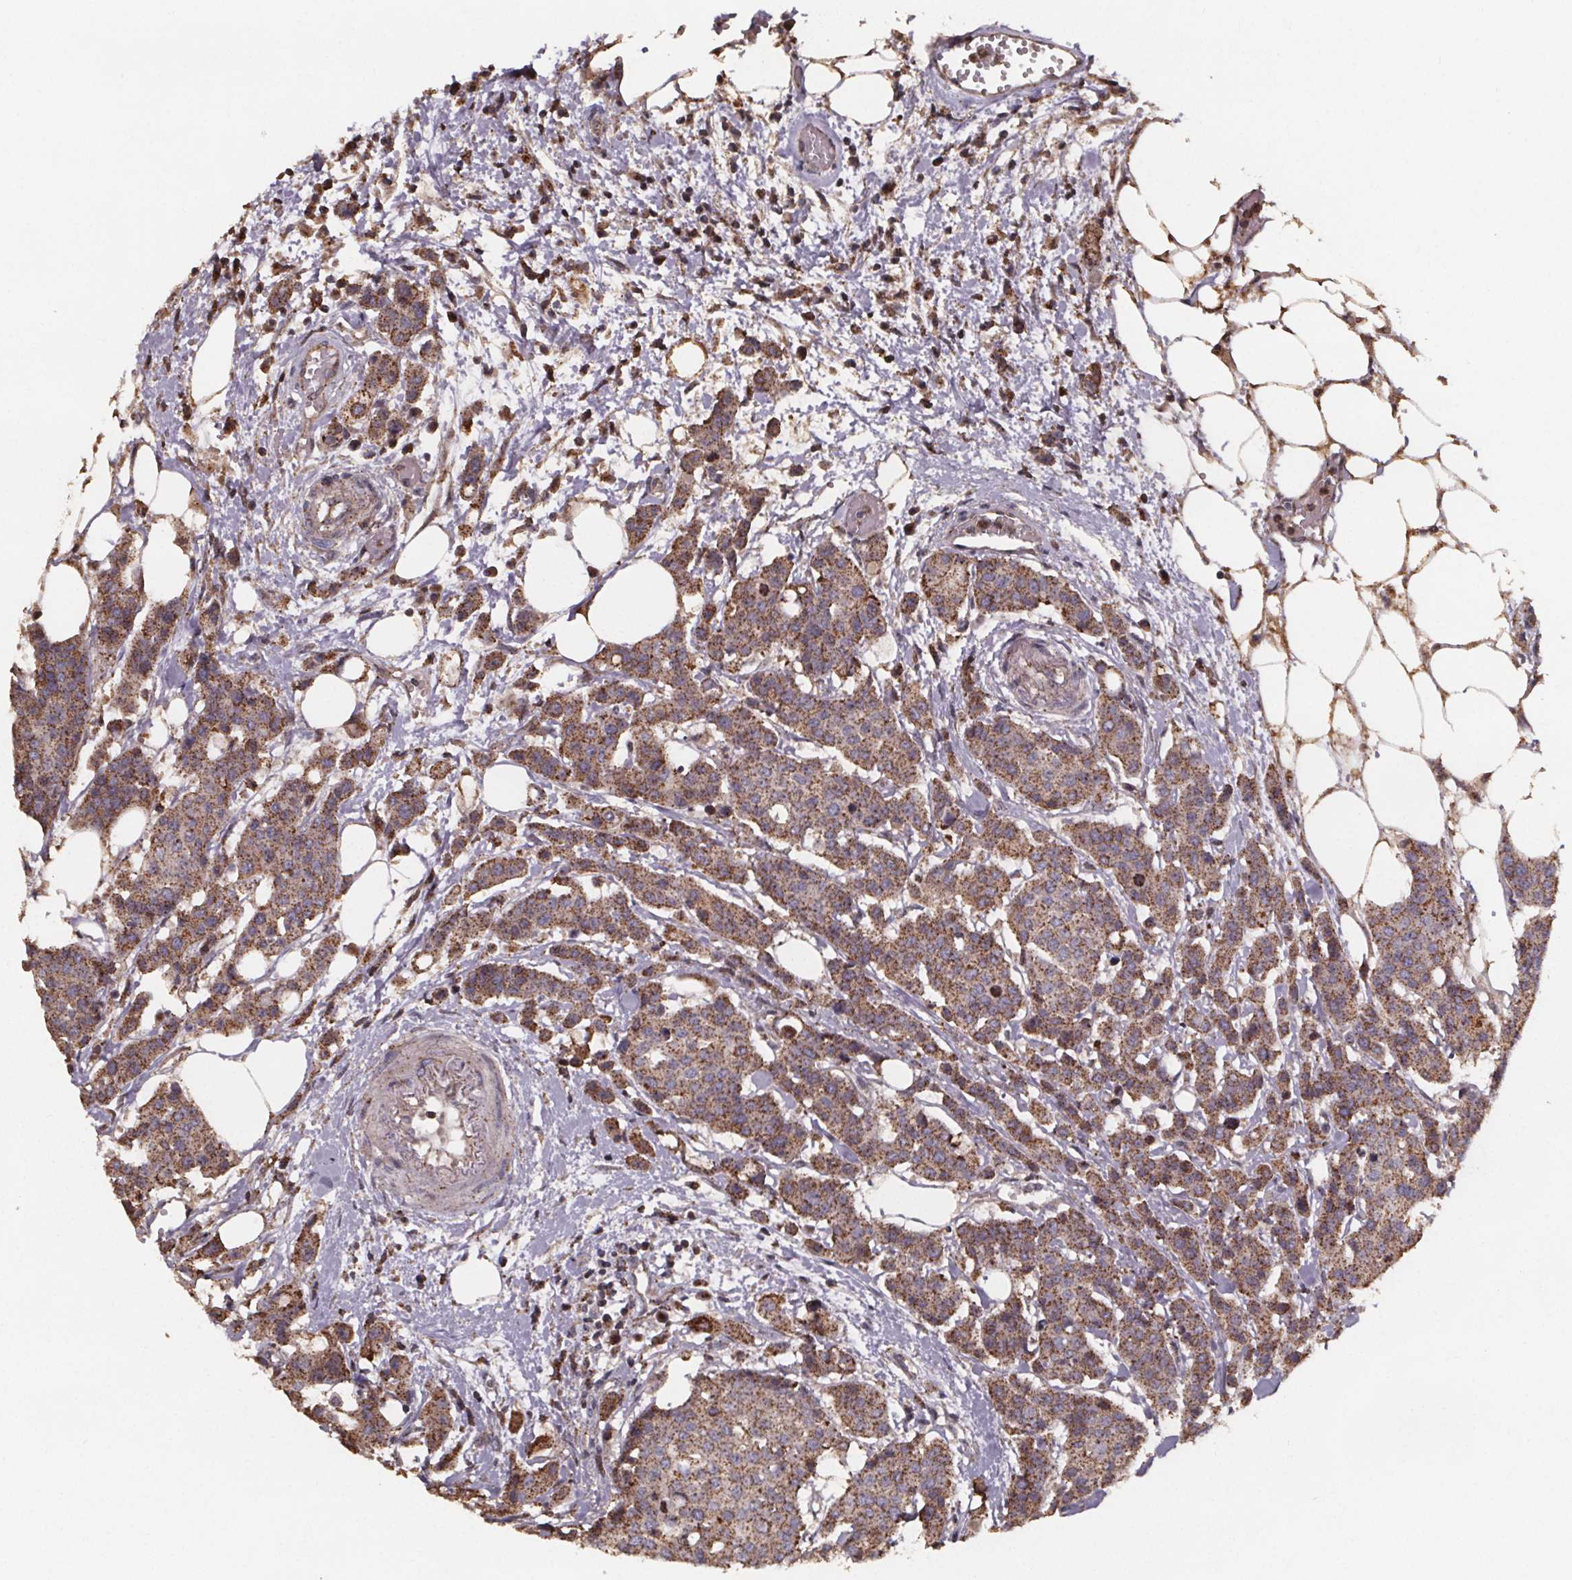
{"staining": {"intensity": "moderate", "quantity": ">75%", "location": "cytoplasmic/membranous"}, "tissue": "carcinoid", "cell_type": "Tumor cells", "image_type": "cancer", "snomed": [{"axis": "morphology", "description": "Carcinoid, malignant, NOS"}, {"axis": "topography", "description": "Colon"}], "caption": "A brown stain highlights moderate cytoplasmic/membranous staining of a protein in human carcinoid (malignant) tumor cells. (Stains: DAB (3,3'-diaminobenzidine) in brown, nuclei in blue, Microscopy: brightfield microscopy at high magnification).", "gene": "ZNF879", "patient": {"sex": "male", "age": 81}}